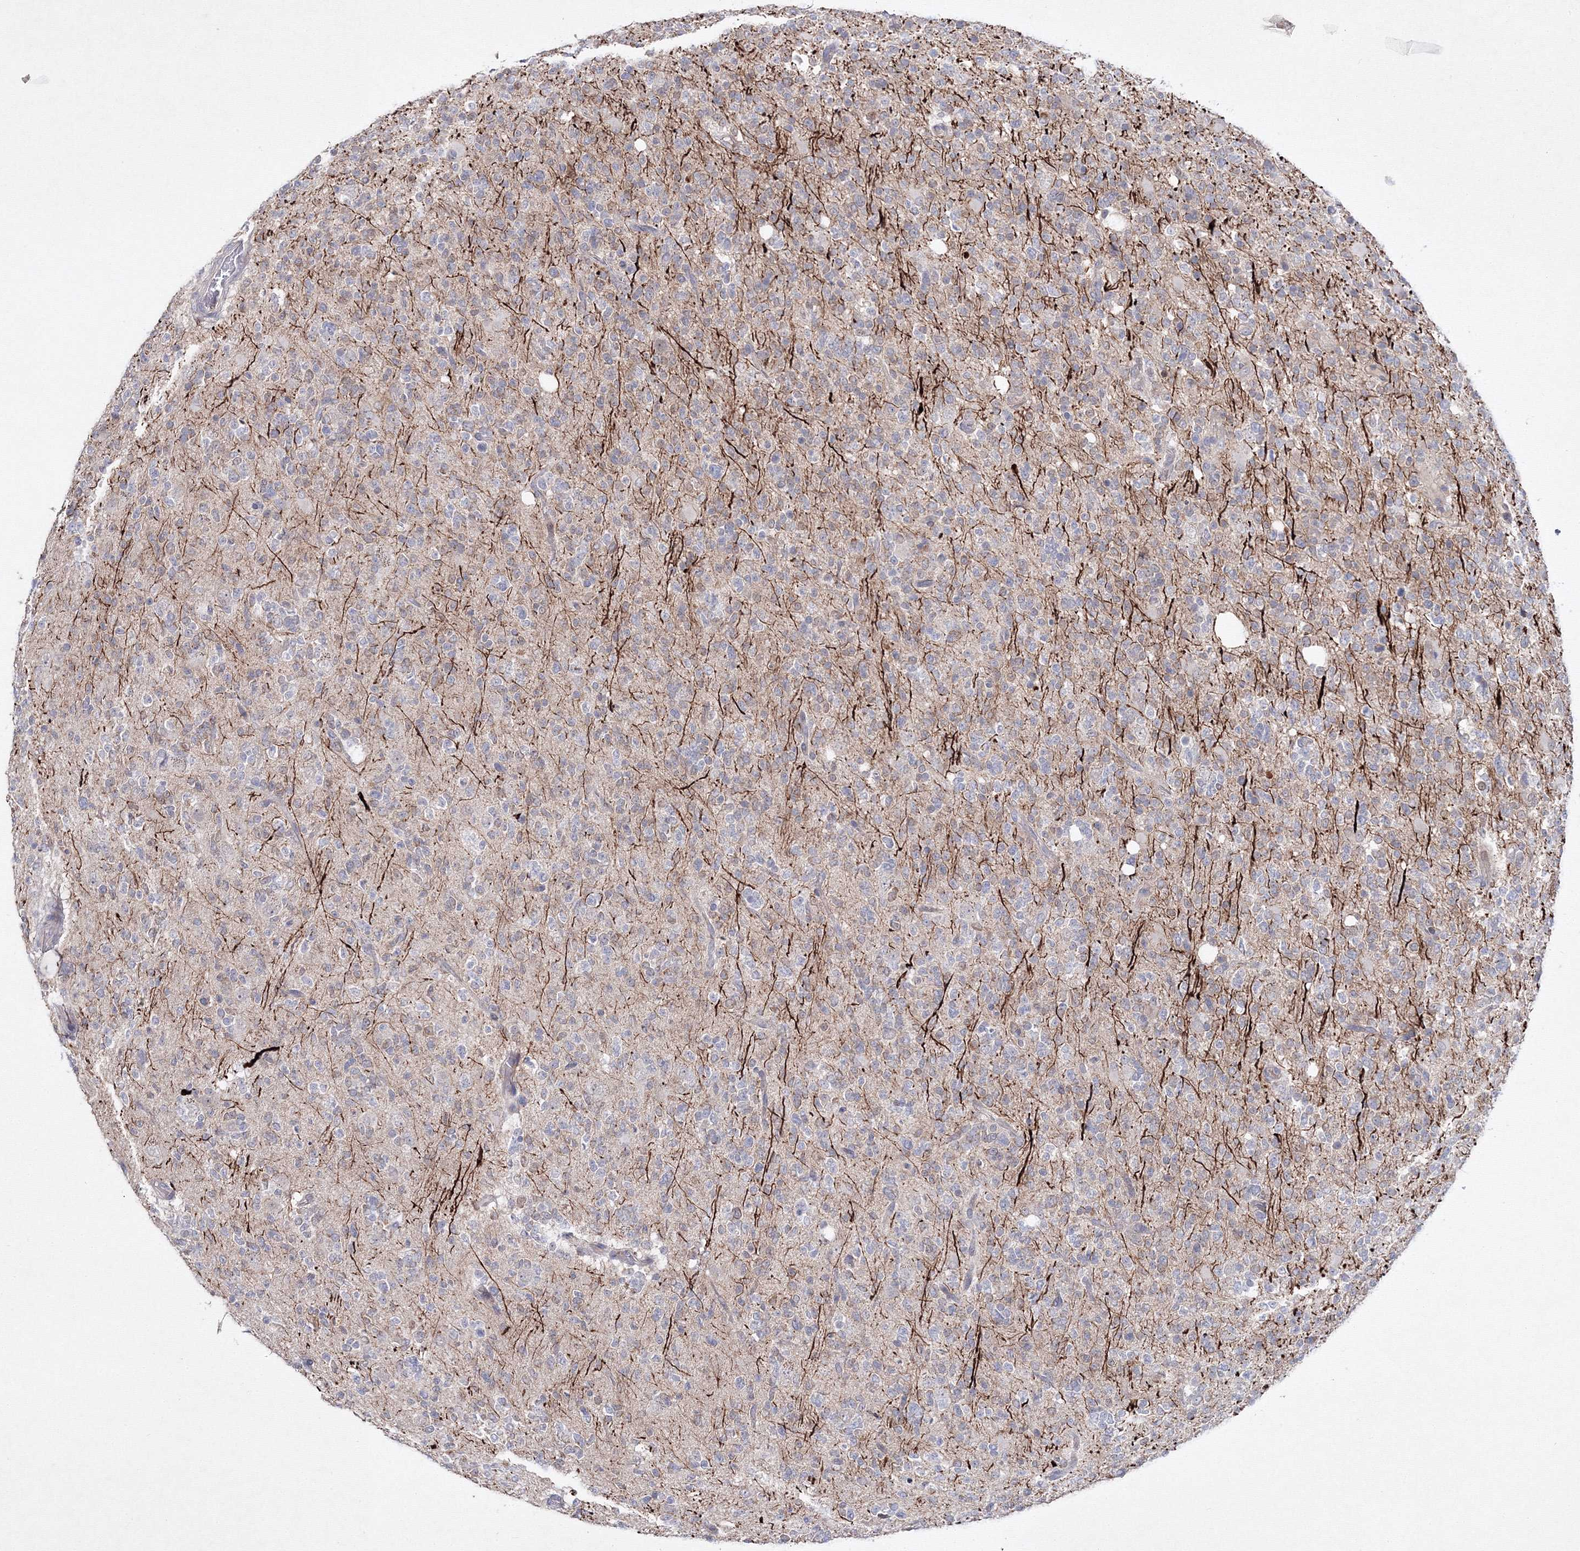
{"staining": {"intensity": "negative", "quantity": "none", "location": "none"}, "tissue": "glioma", "cell_type": "Tumor cells", "image_type": "cancer", "snomed": [{"axis": "morphology", "description": "Glioma, malignant, High grade"}, {"axis": "topography", "description": "Brain"}], "caption": "Immunohistochemistry photomicrograph of human malignant high-grade glioma stained for a protein (brown), which exhibits no positivity in tumor cells. (DAB IHC visualized using brightfield microscopy, high magnification).", "gene": "NEU4", "patient": {"sex": "female", "age": 62}}